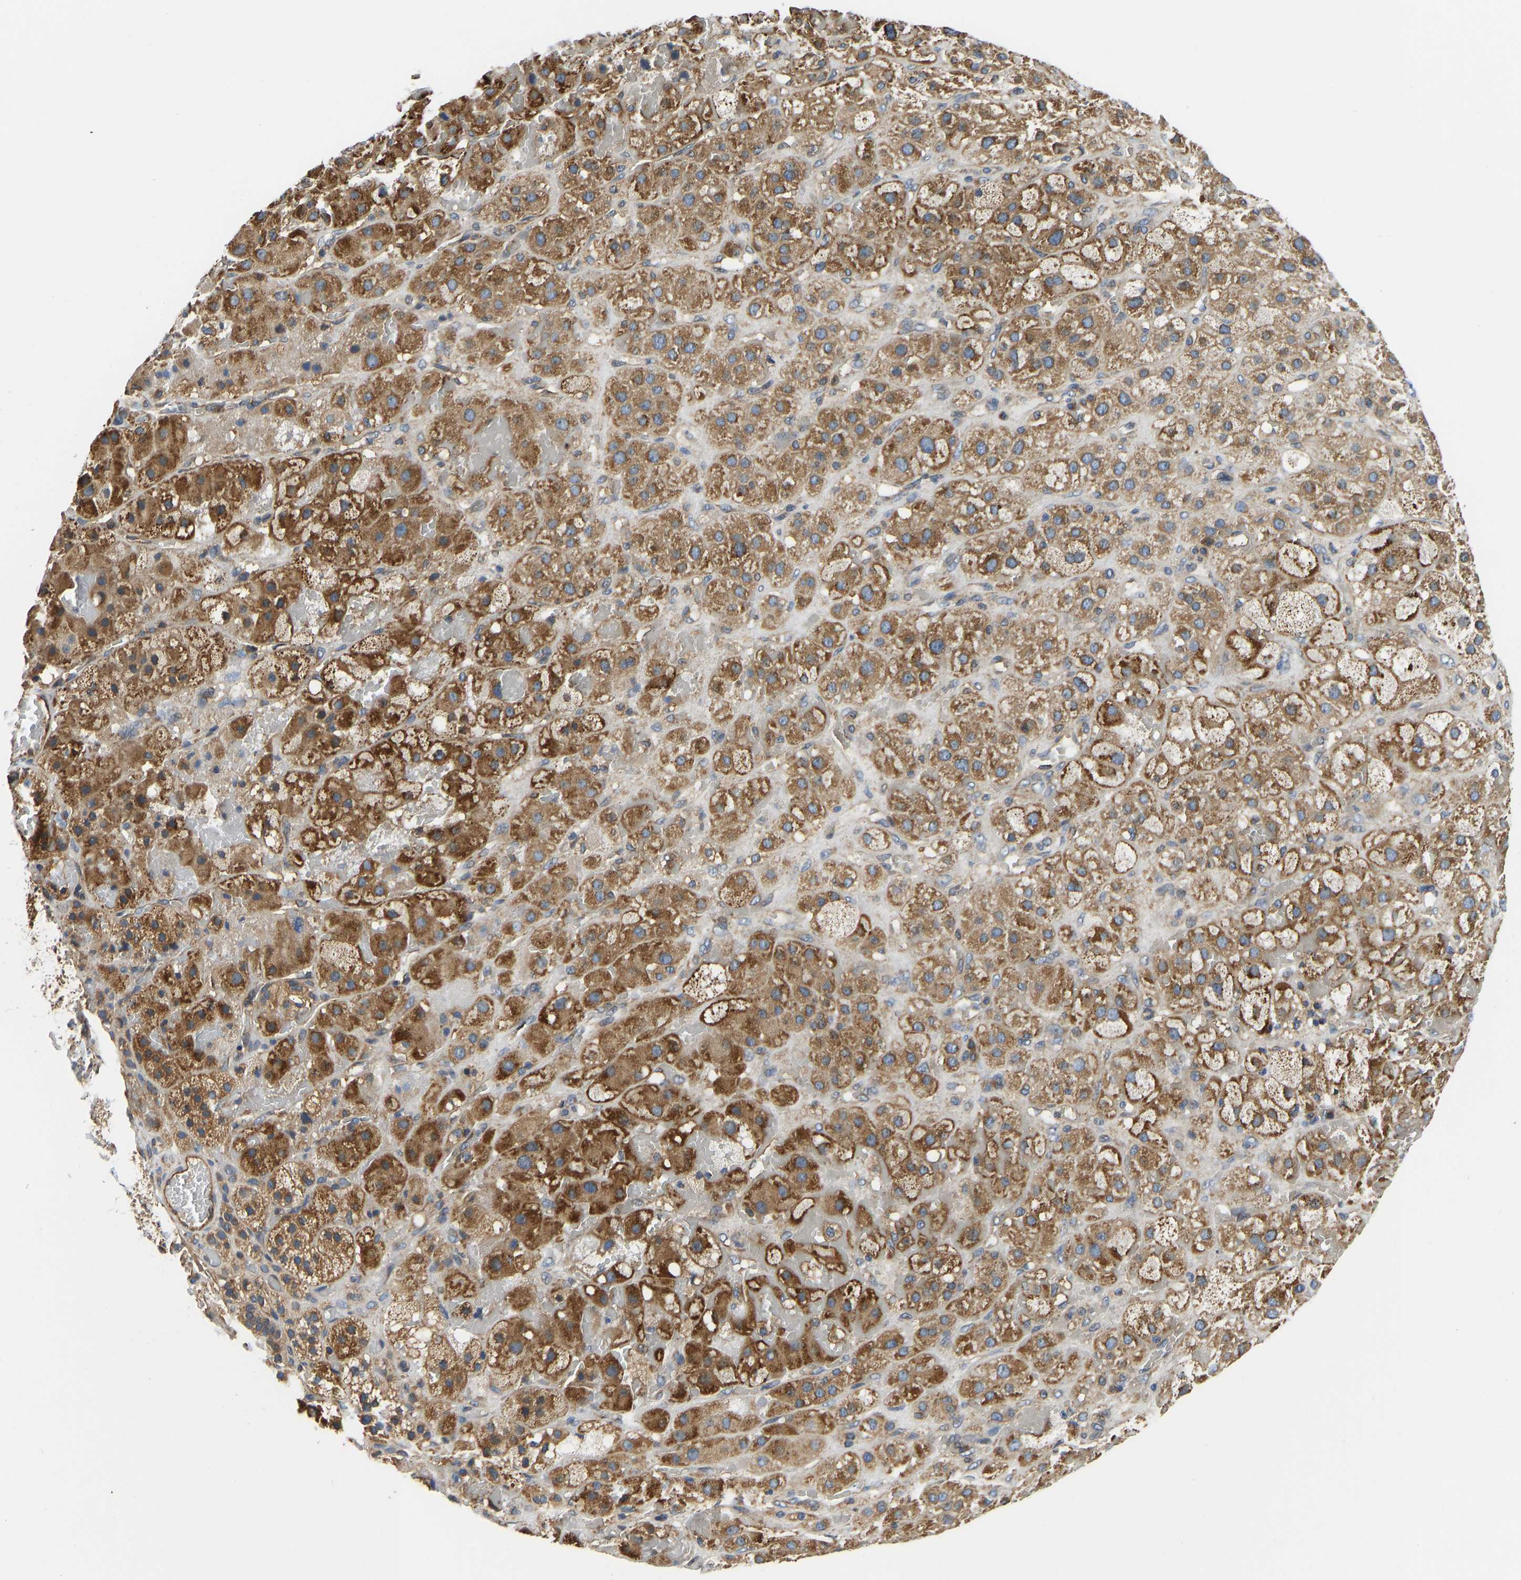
{"staining": {"intensity": "moderate", "quantity": ">75%", "location": "cytoplasmic/membranous"}, "tissue": "adrenal gland", "cell_type": "Glandular cells", "image_type": "normal", "snomed": [{"axis": "morphology", "description": "Normal tissue, NOS"}, {"axis": "topography", "description": "Adrenal gland"}], "caption": "Glandular cells exhibit moderate cytoplasmic/membranous expression in about >75% of cells in unremarkable adrenal gland.", "gene": "FLNB", "patient": {"sex": "female", "age": 47}}